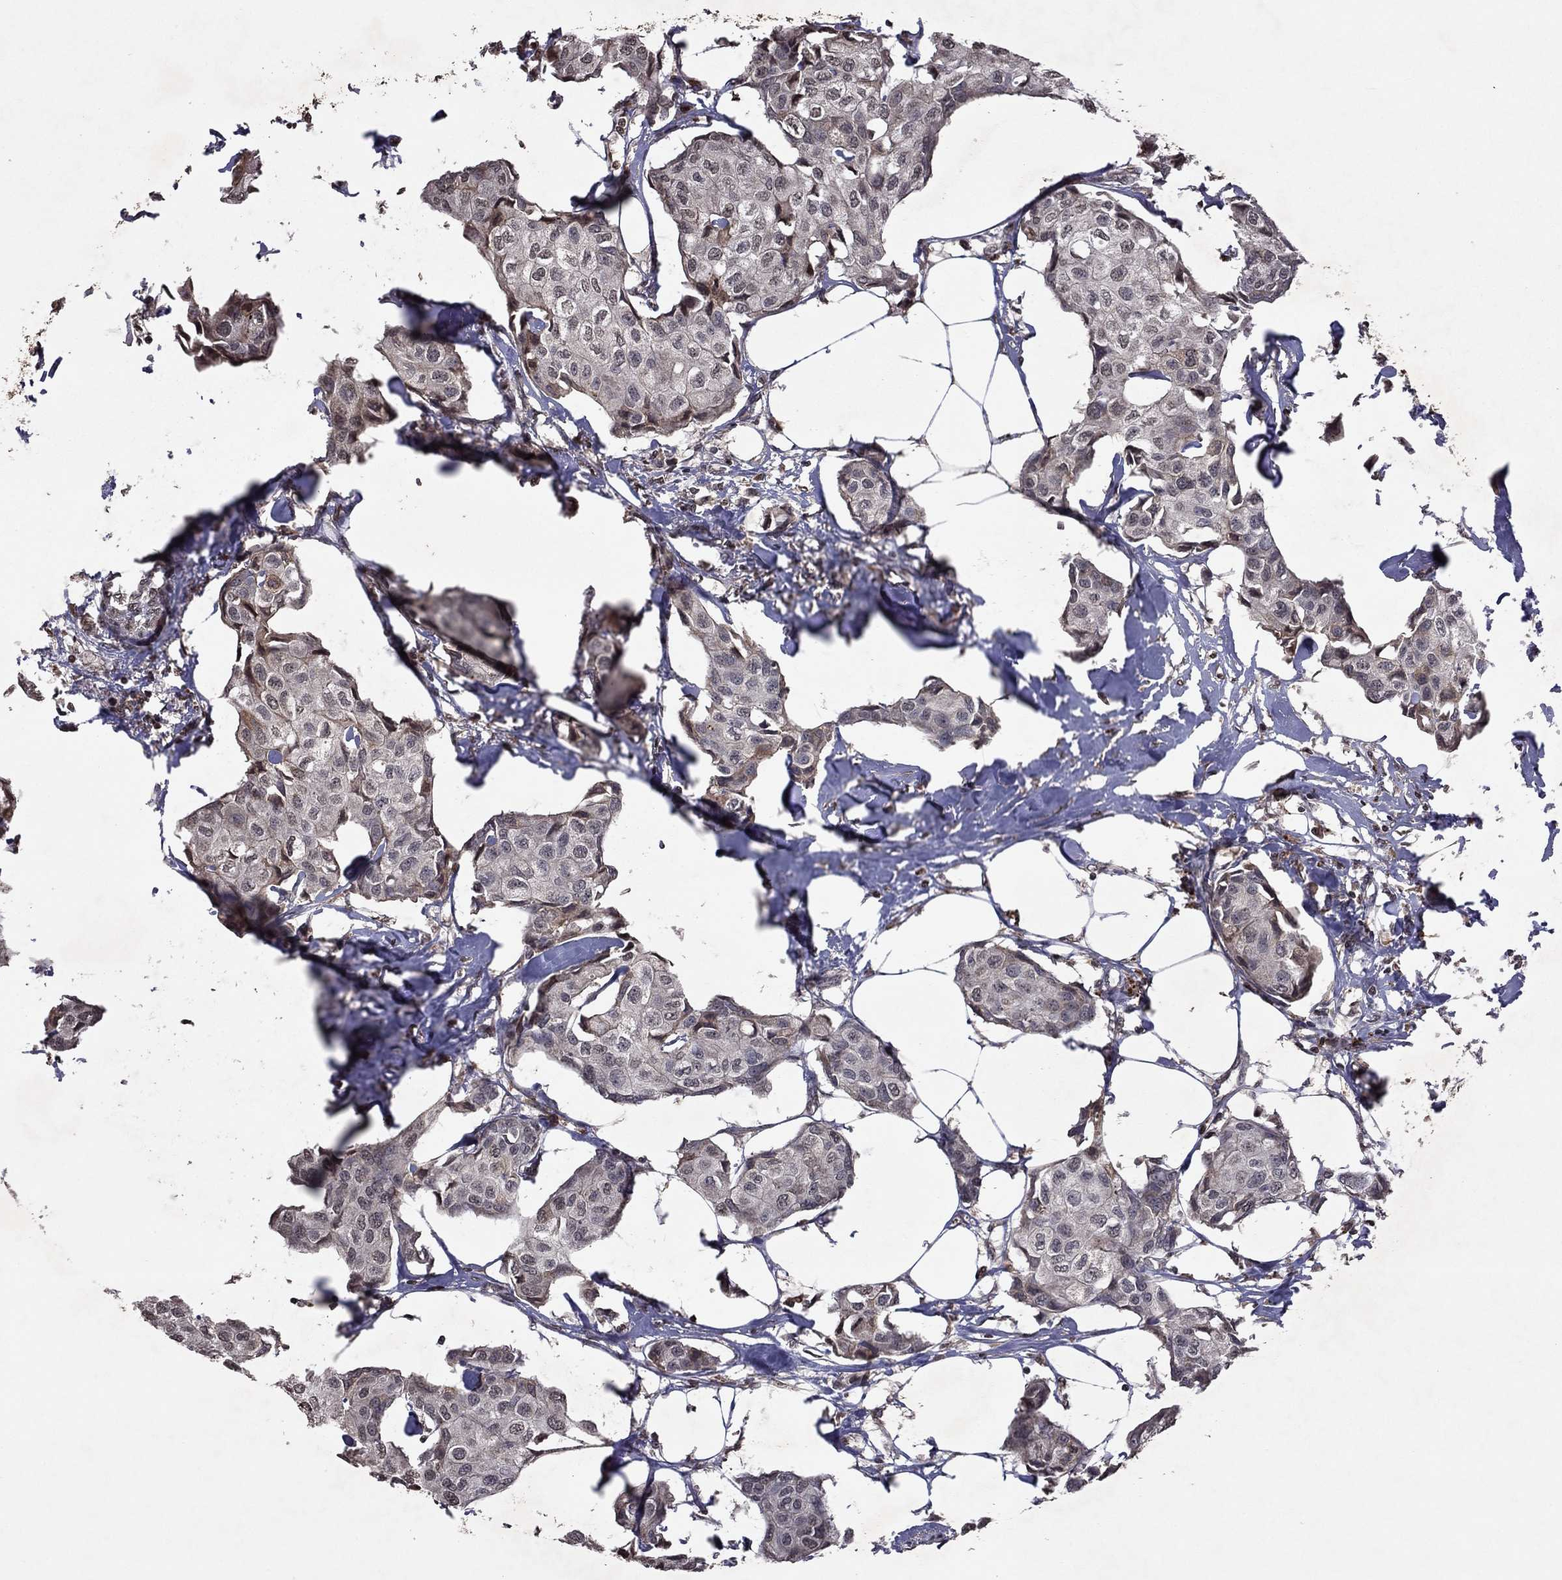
{"staining": {"intensity": "negative", "quantity": "none", "location": "none"}, "tissue": "breast cancer", "cell_type": "Tumor cells", "image_type": "cancer", "snomed": [{"axis": "morphology", "description": "Duct carcinoma"}, {"axis": "topography", "description": "Breast"}], "caption": "This is an immunohistochemistry photomicrograph of infiltrating ductal carcinoma (breast). There is no staining in tumor cells.", "gene": "NLGN1", "patient": {"sex": "female", "age": 80}}